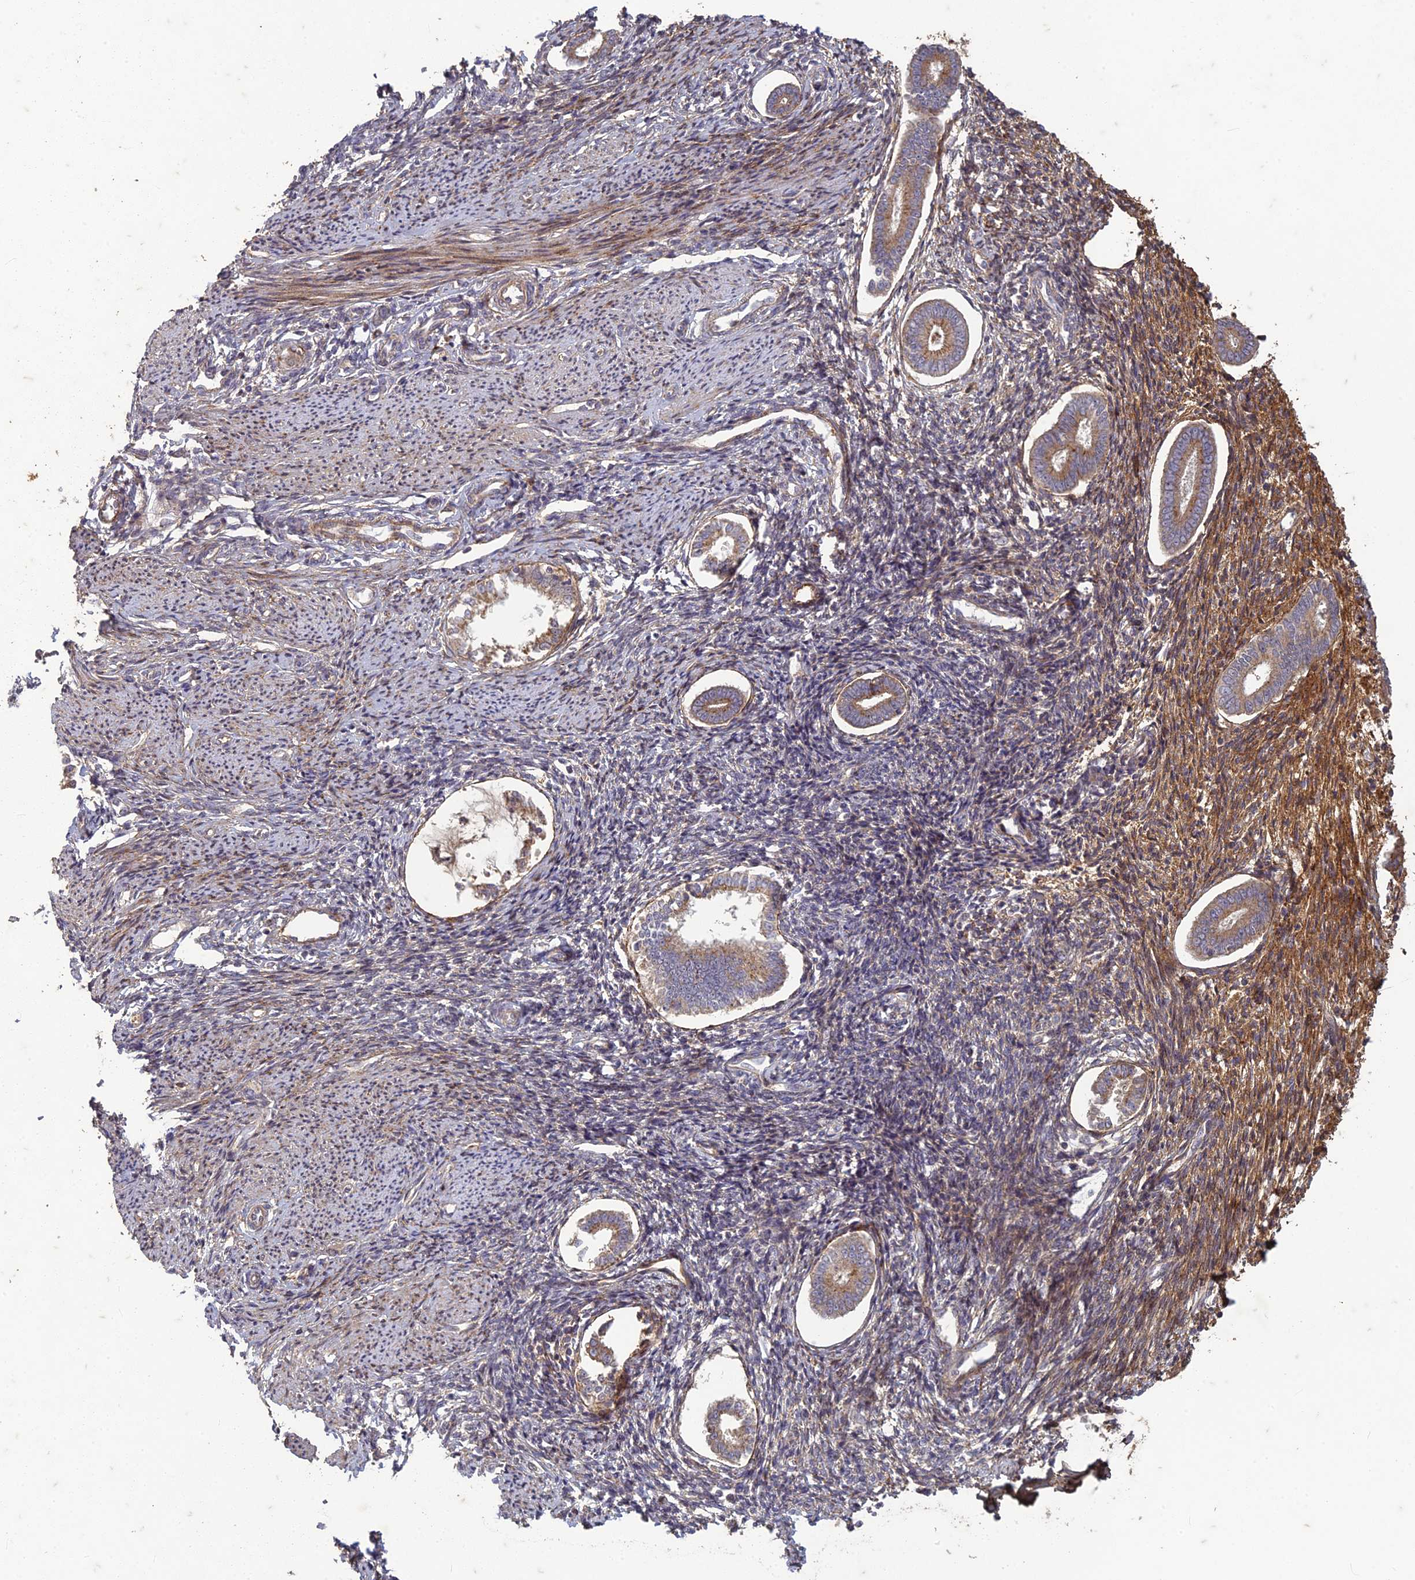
{"staining": {"intensity": "moderate", "quantity": "25%-75%", "location": "cytoplasmic/membranous"}, "tissue": "endometrium", "cell_type": "Cells in endometrial stroma", "image_type": "normal", "snomed": [{"axis": "morphology", "description": "Normal tissue, NOS"}, {"axis": "topography", "description": "Endometrium"}], "caption": "Immunohistochemistry (IHC) (DAB) staining of benign endometrium reveals moderate cytoplasmic/membranous protein expression in approximately 25%-75% of cells in endometrial stroma. (IHC, brightfield microscopy, high magnification).", "gene": "TCF25", "patient": {"sex": "female", "age": 56}}